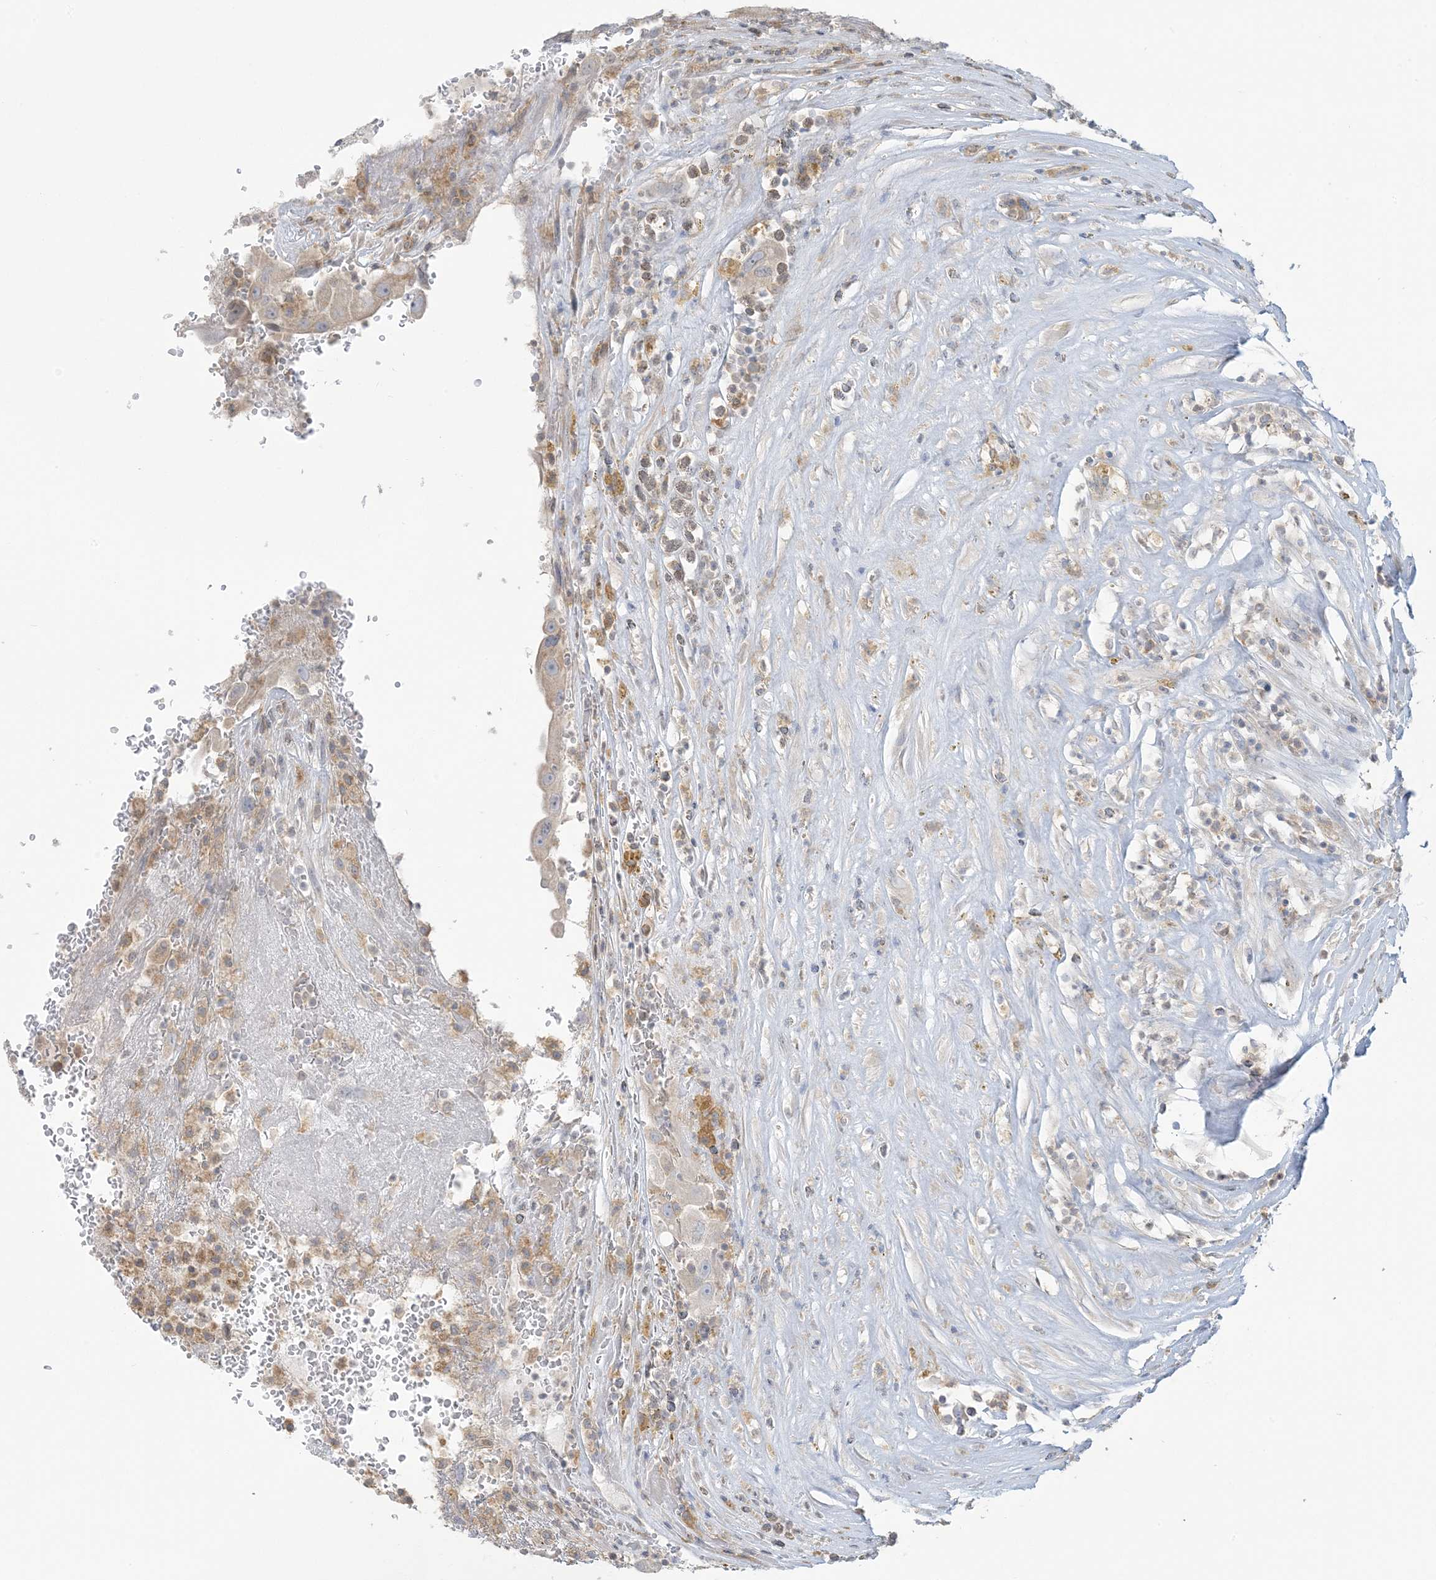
{"staining": {"intensity": "weak", "quantity": "<25%", "location": "cytoplasmic/membranous"}, "tissue": "thyroid cancer", "cell_type": "Tumor cells", "image_type": "cancer", "snomed": [{"axis": "morphology", "description": "Papillary adenocarcinoma, NOS"}, {"axis": "topography", "description": "Thyroid gland"}], "caption": "The micrograph demonstrates no staining of tumor cells in thyroid cancer (papillary adenocarcinoma).", "gene": "EEFSEC", "patient": {"sex": "male", "age": 77}}